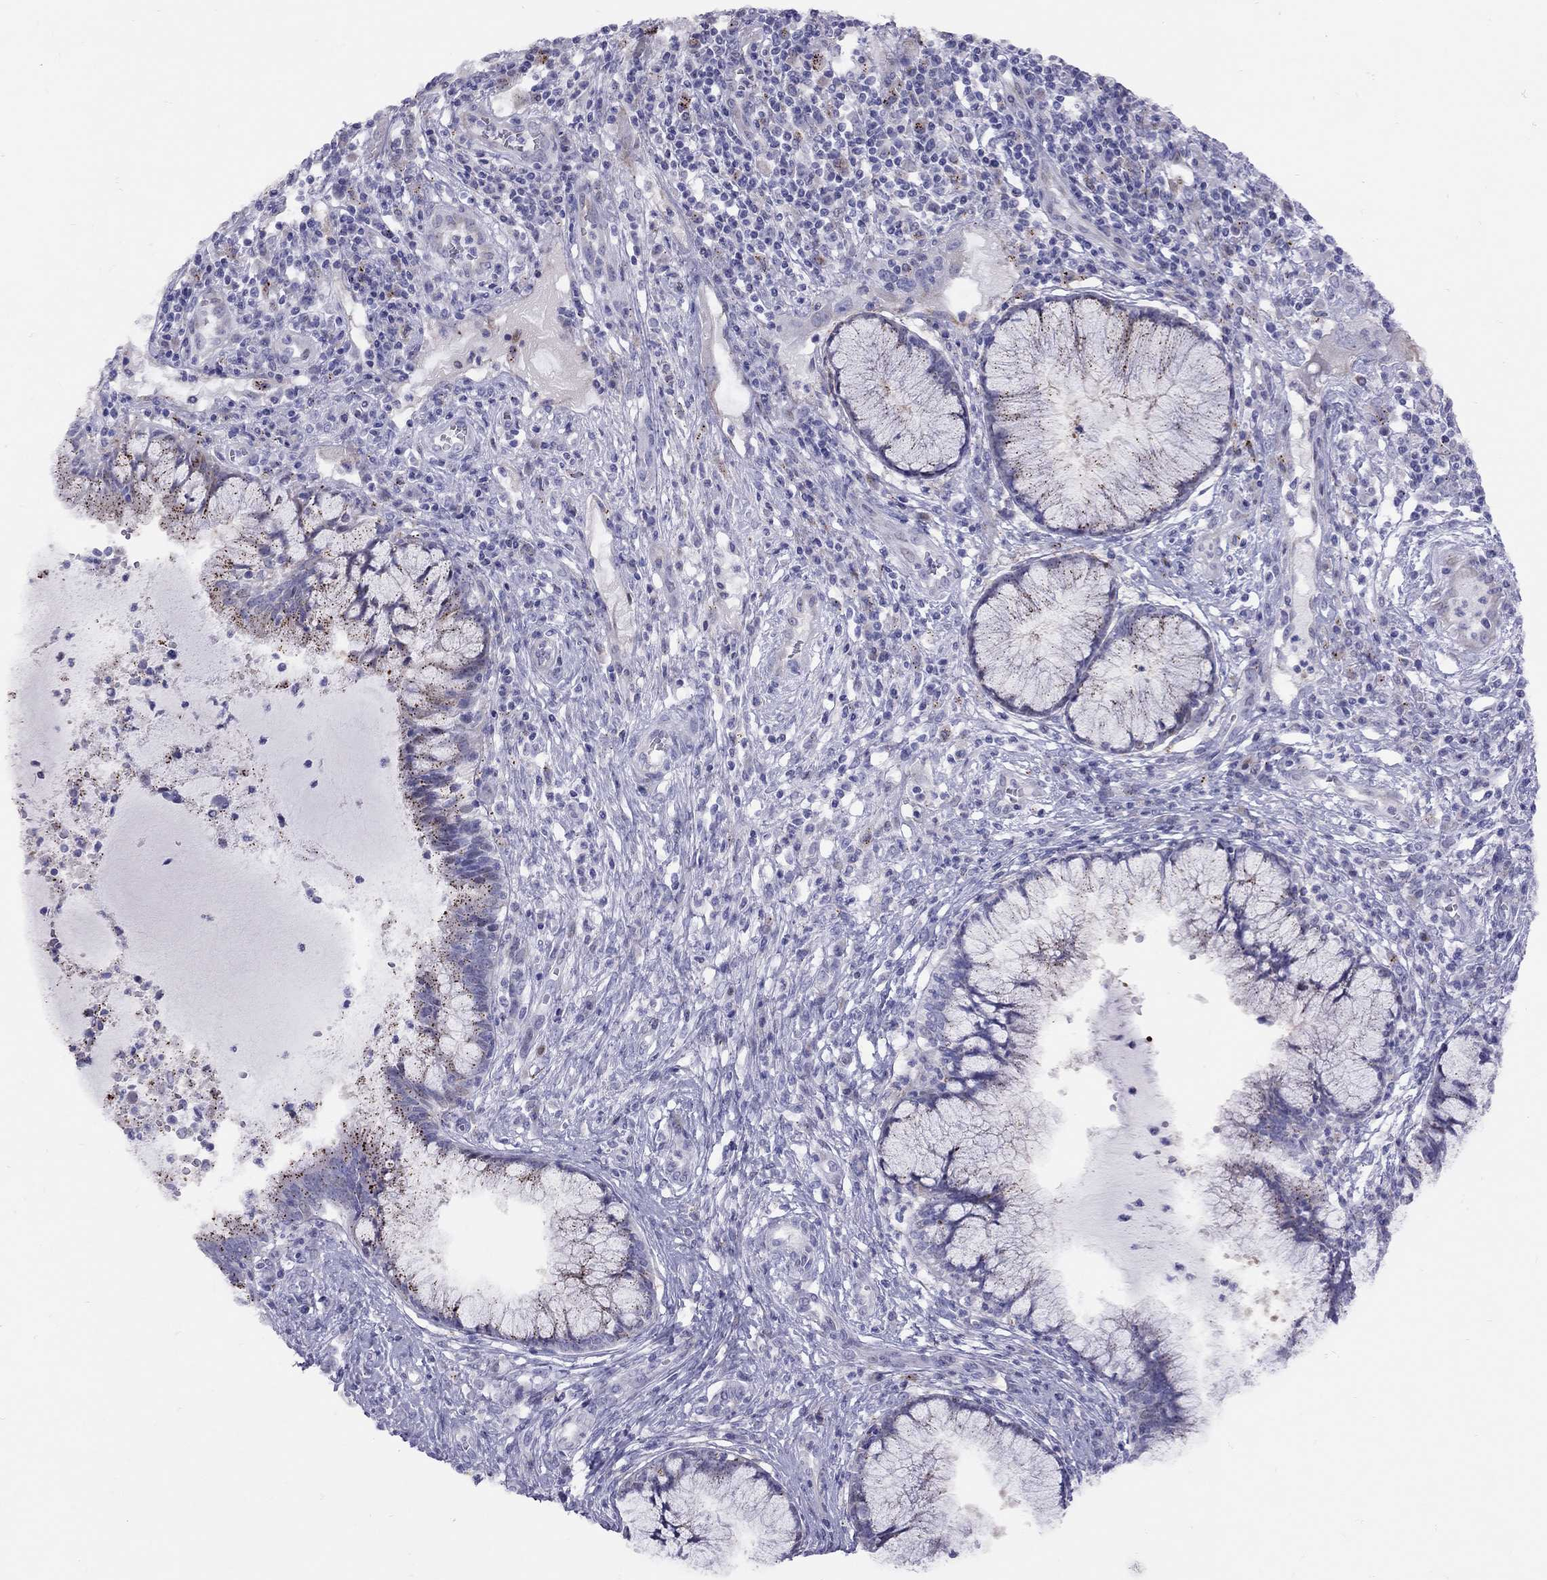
{"staining": {"intensity": "negative", "quantity": "none", "location": "none"}, "tissue": "cervical cancer", "cell_type": "Tumor cells", "image_type": "cancer", "snomed": [{"axis": "morphology", "description": "Squamous cell carcinoma, NOS"}, {"axis": "topography", "description": "Cervix"}], "caption": "Tumor cells show no significant protein expression in cervical cancer (squamous cell carcinoma).", "gene": "MAGEB4", "patient": {"sex": "female", "age": 32}}